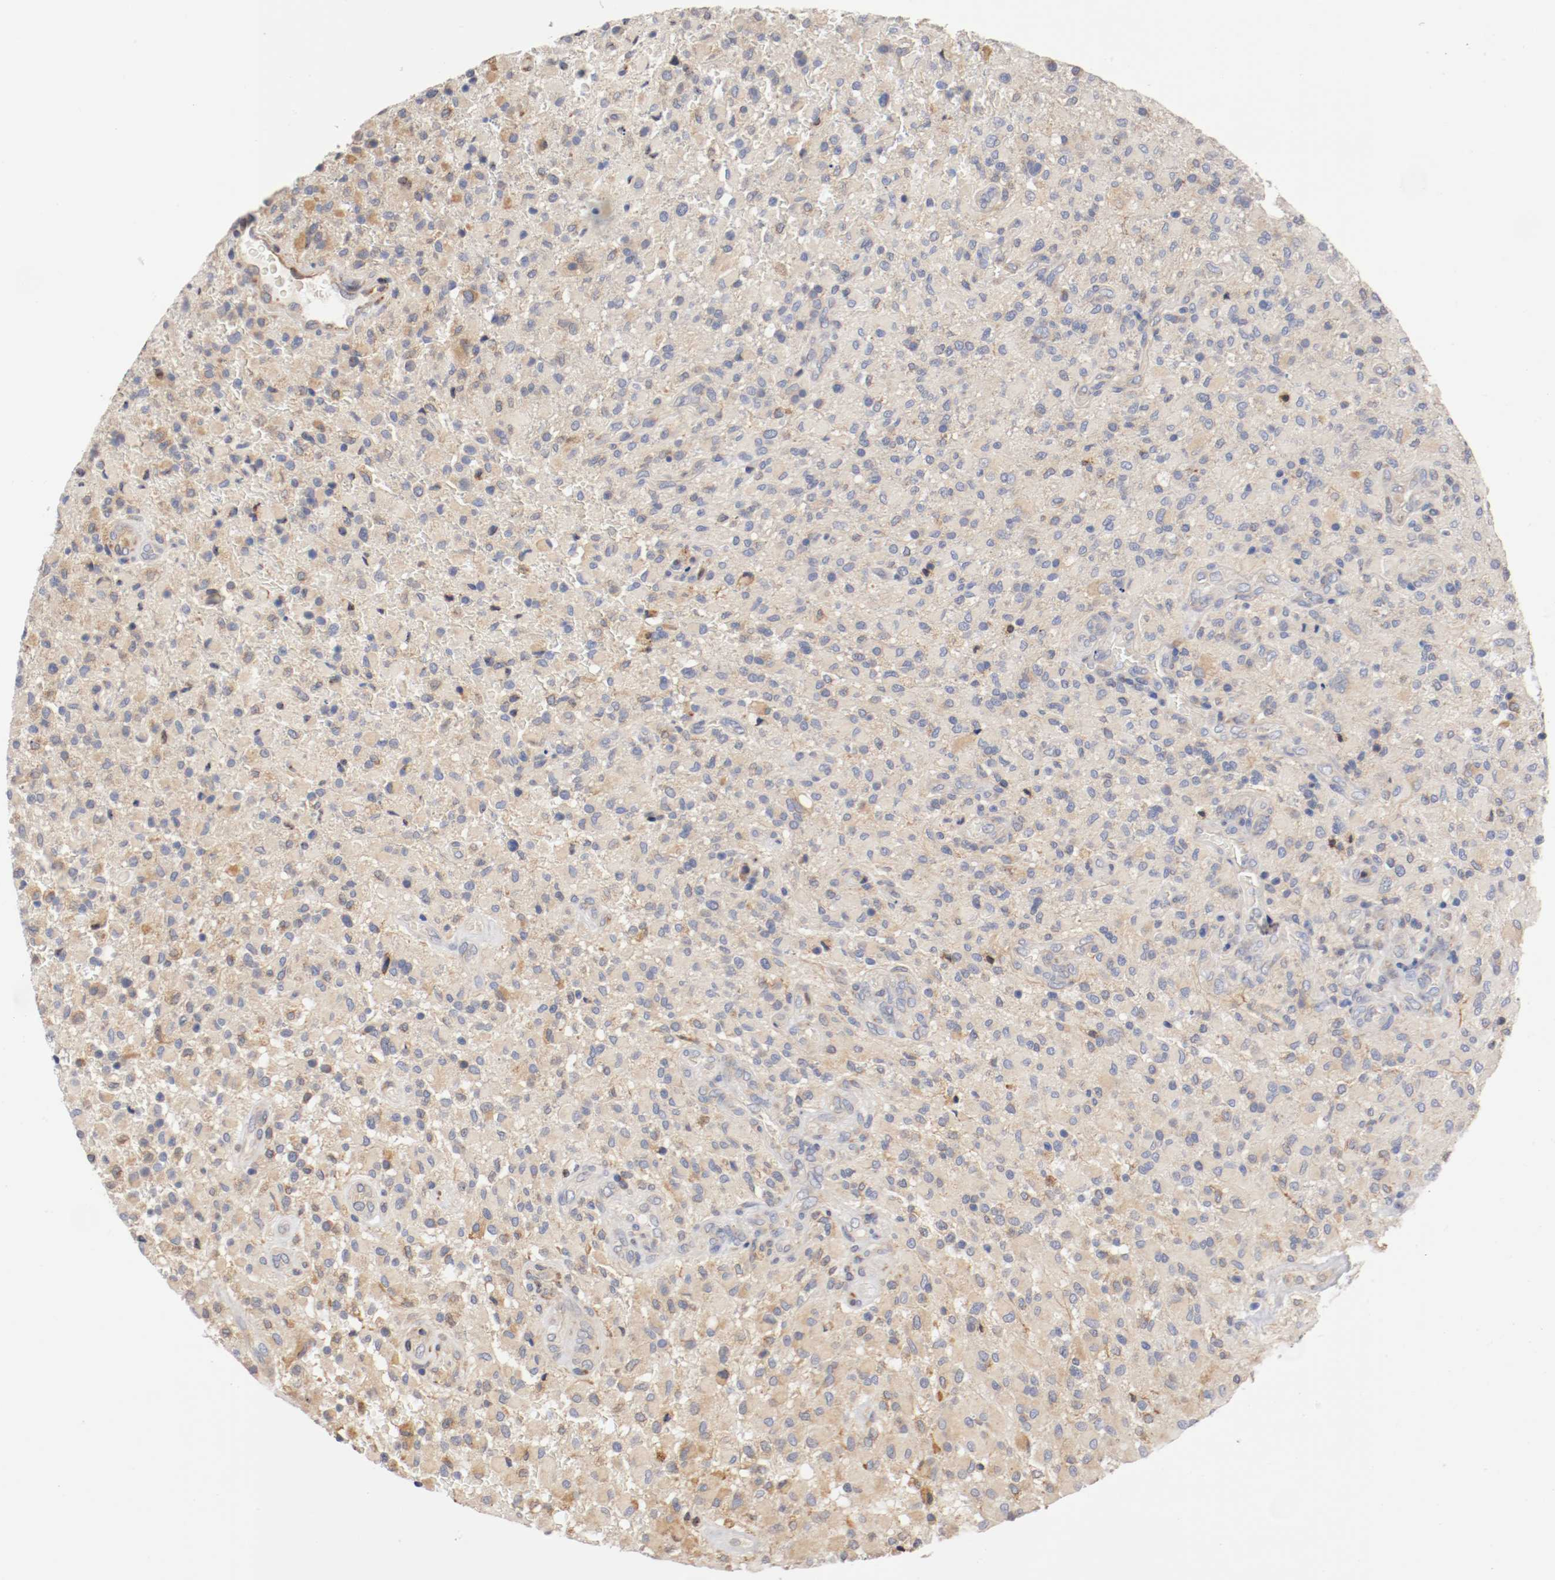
{"staining": {"intensity": "weak", "quantity": ">75%", "location": "cytoplasmic/membranous"}, "tissue": "glioma", "cell_type": "Tumor cells", "image_type": "cancer", "snomed": [{"axis": "morphology", "description": "Glioma, malignant, High grade"}, {"axis": "topography", "description": "Brain"}], "caption": "Human malignant high-grade glioma stained with a brown dye displays weak cytoplasmic/membranous positive positivity in approximately >75% of tumor cells.", "gene": "TNFSF13", "patient": {"sex": "male", "age": 71}}